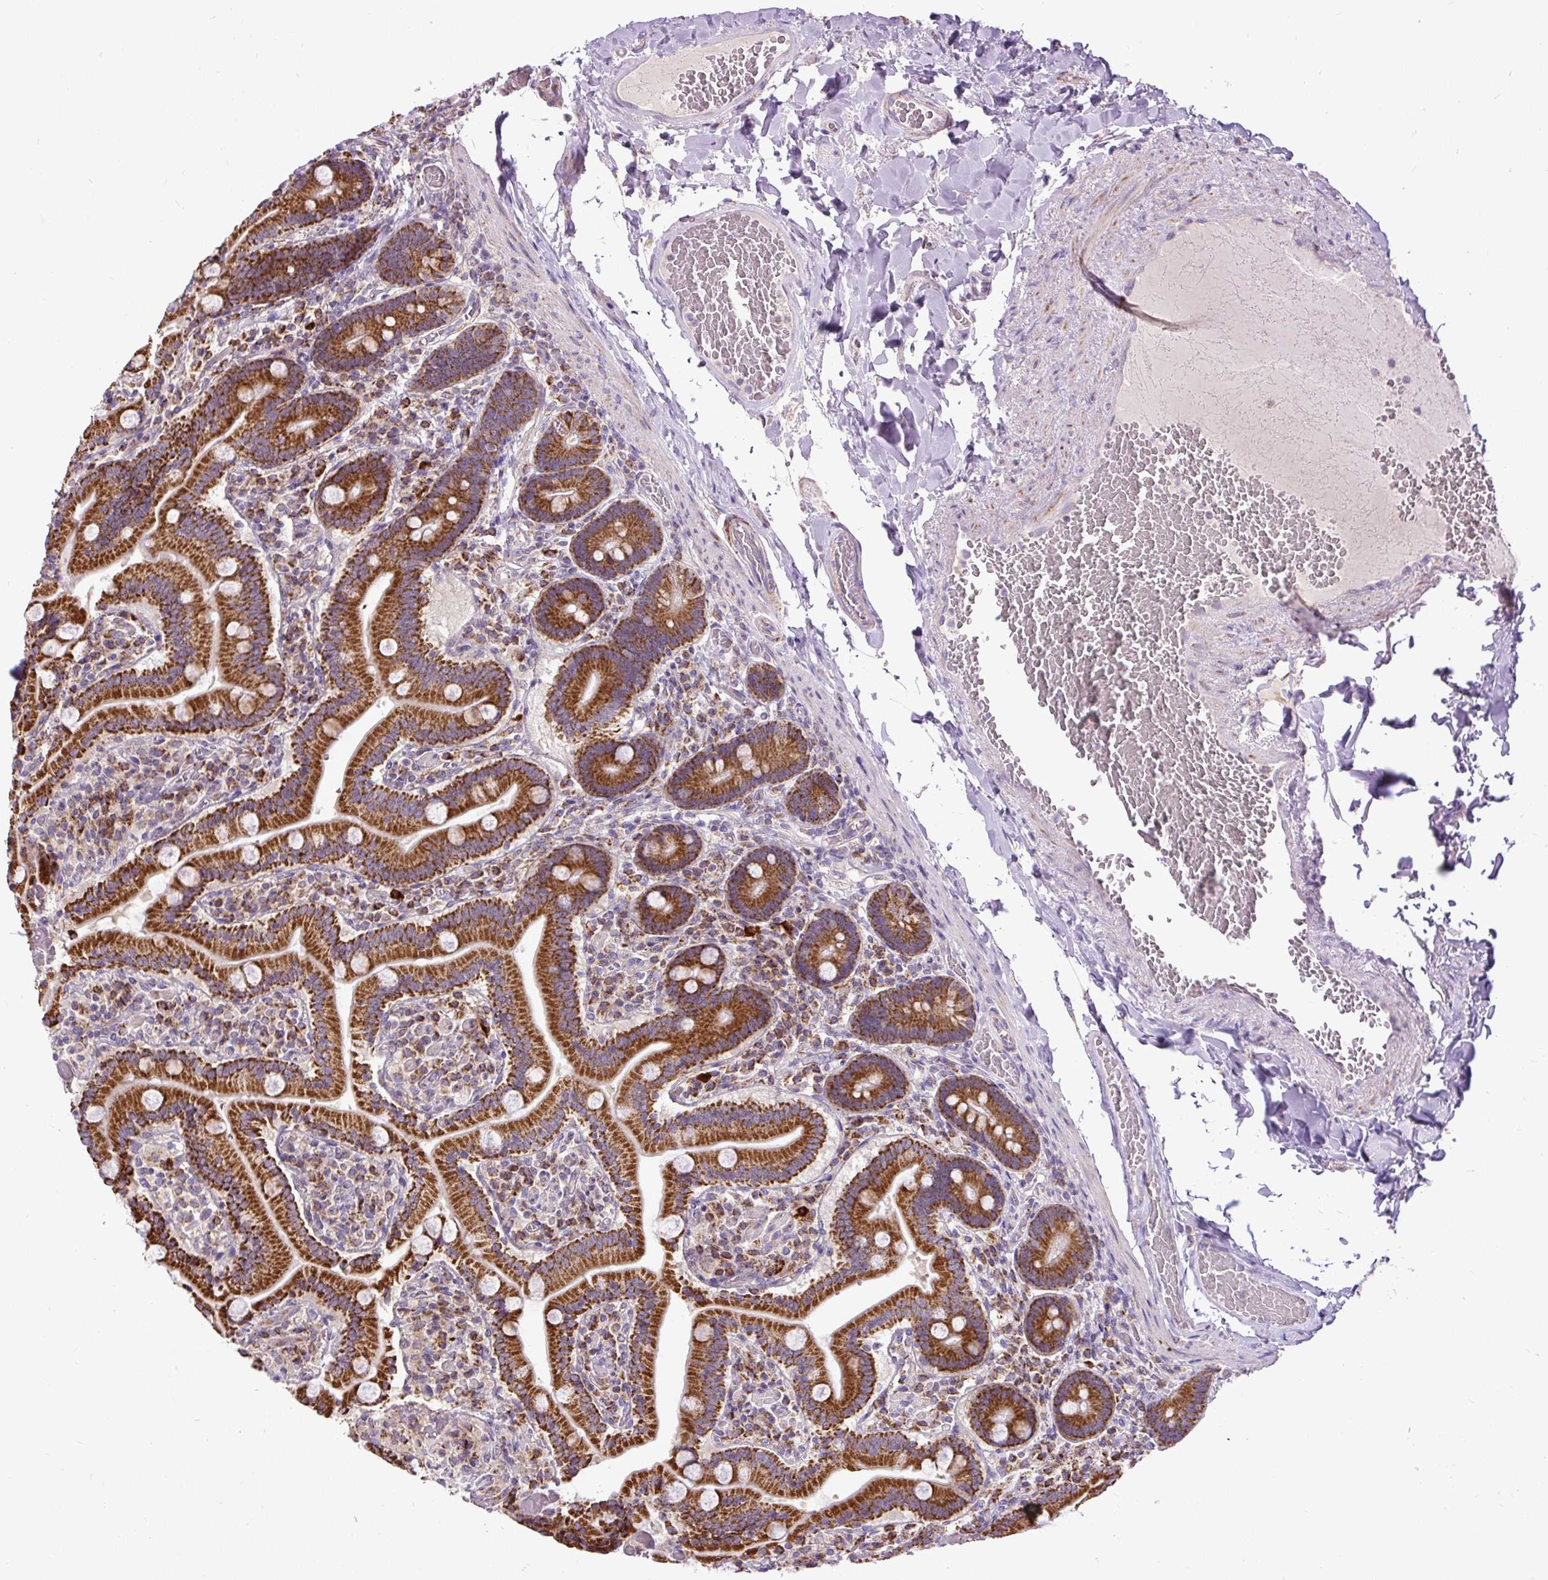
{"staining": {"intensity": "strong", "quantity": ">75%", "location": "cytoplasmic/membranous"}, "tissue": "duodenum", "cell_type": "Glandular cells", "image_type": "normal", "snomed": [{"axis": "morphology", "description": "Normal tissue, NOS"}, {"axis": "topography", "description": "Duodenum"}], "caption": "The micrograph exhibits immunohistochemical staining of normal duodenum. There is strong cytoplasmic/membranous positivity is identified in approximately >75% of glandular cells.", "gene": "TM2D3", "patient": {"sex": "female", "age": 62}}